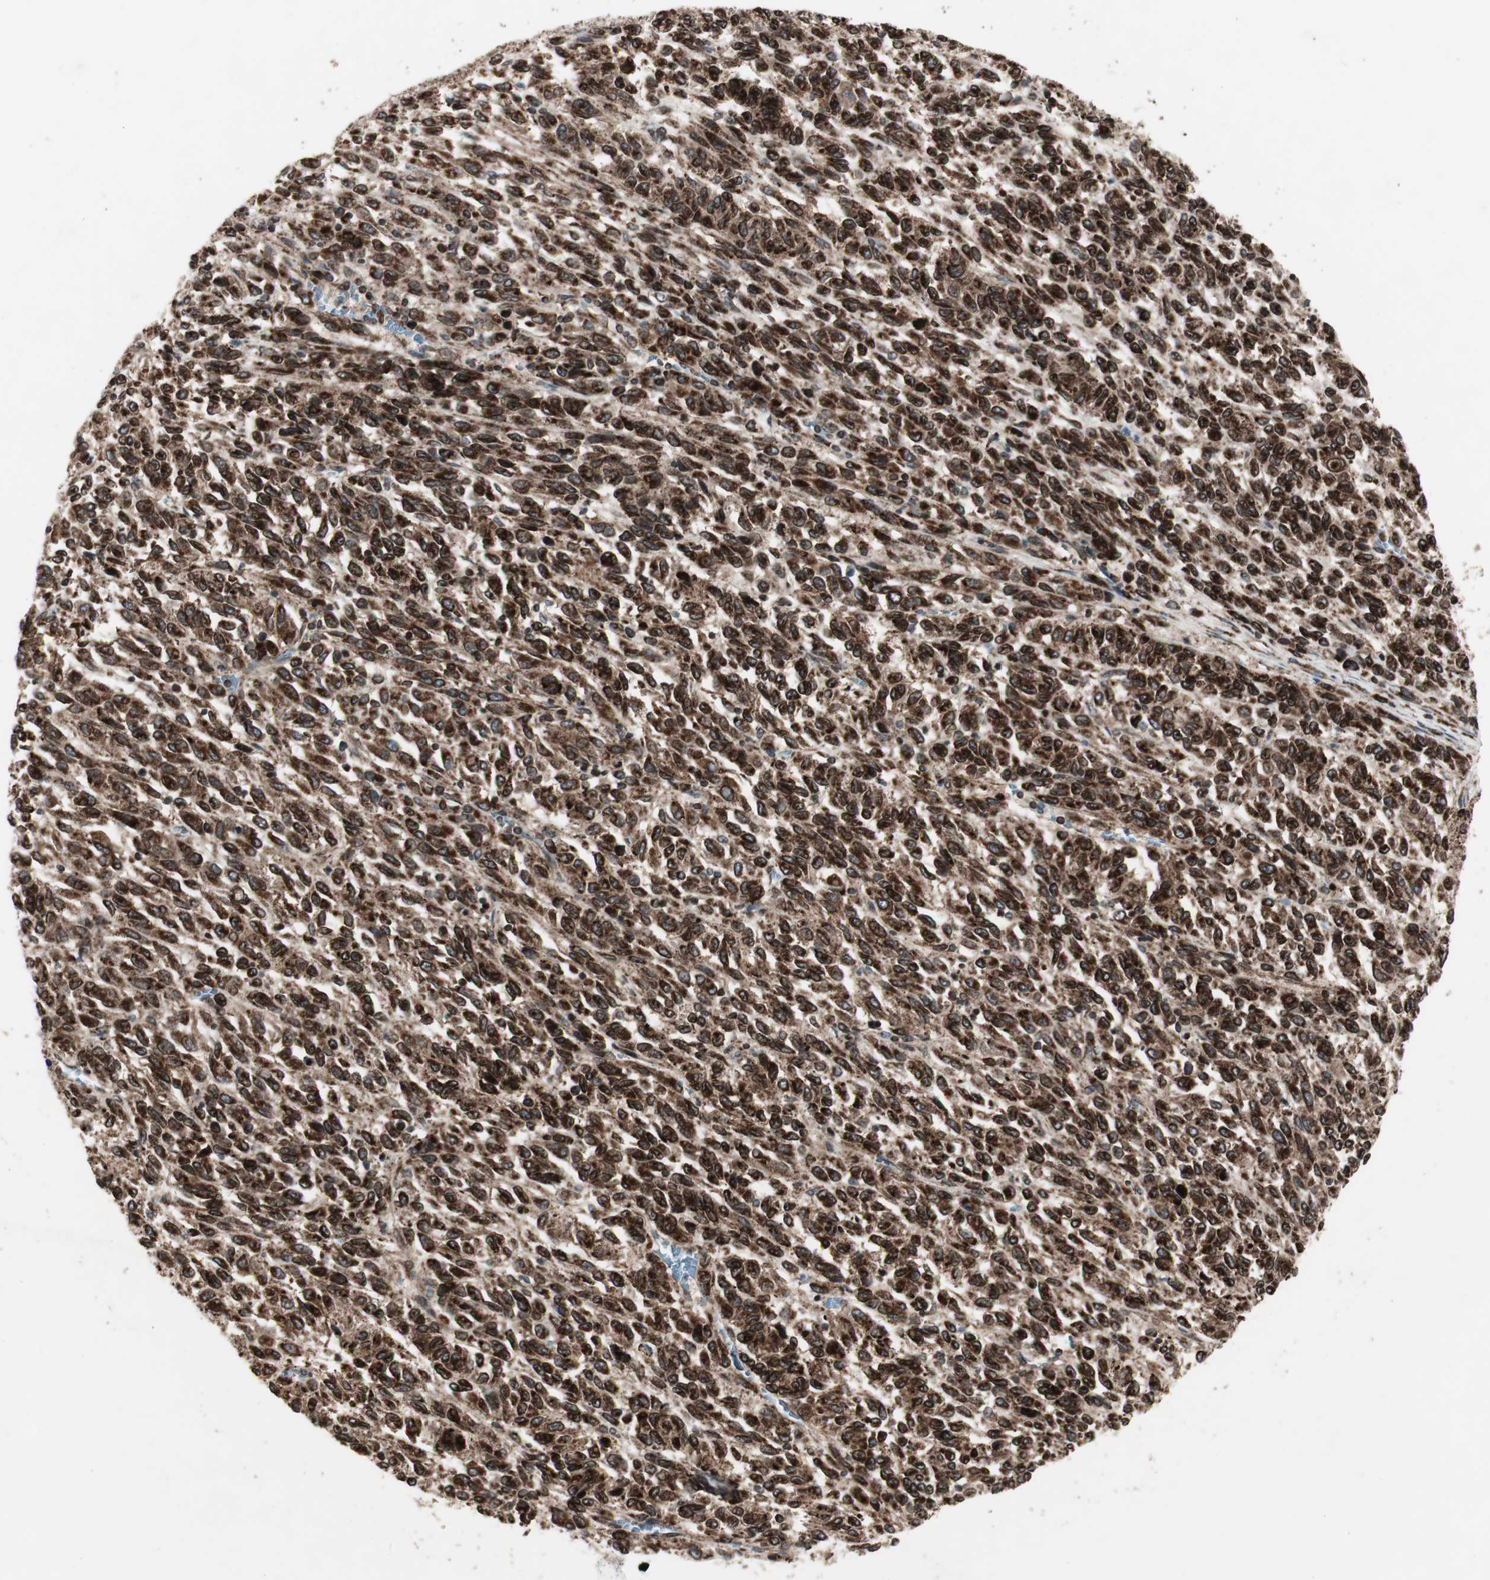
{"staining": {"intensity": "strong", "quantity": ">75%", "location": "cytoplasmic/membranous,nuclear"}, "tissue": "melanoma", "cell_type": "Tumor cells", "image_type": "cancer", "snomed": [{"axis": "morphology", "description": "Malignant melanoma, Metastatic site"}, {"axis": "topography", "description": "Lung"}], "caption": "Immunohistochemistry of human malignant melanoma (metastatic site) exhibits high levels of strong cytoplasmic/membranous and nuclear staining in about >75% of tumor cells.", "gene": "NUP62", "patient": {"sex": "male", "age": 64}}